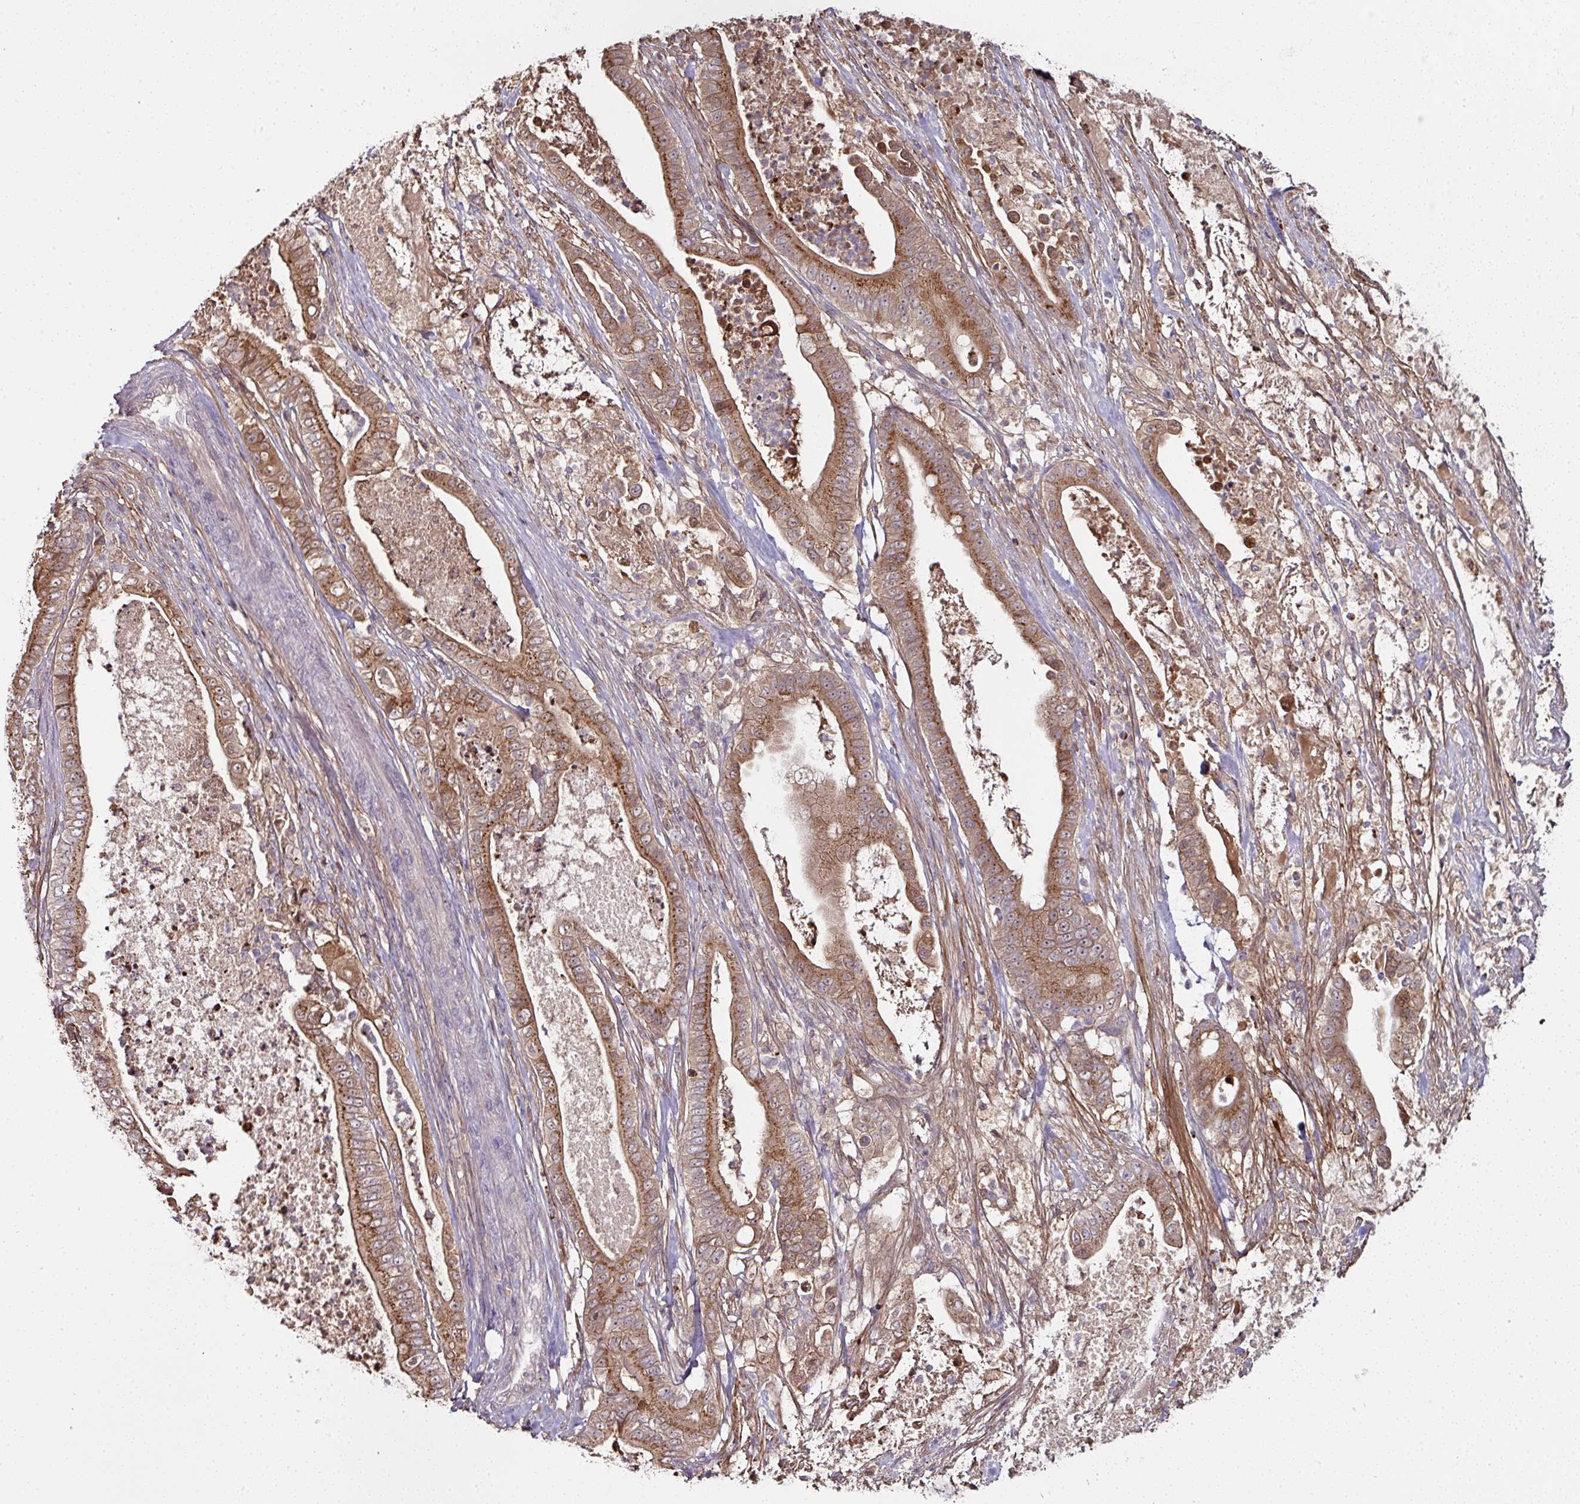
{"staining": {"intensity": "strong", "quantity": ">75%", "location": "cytoplasmic/membranous"}, "tissue": "pancreatic cancer", "cell_type": "Tumor cells", "image_type": "cancer", "snomed": [{"axis": "morphology", "description": "Adenocarcinoma, NOS"}, {"axis": "topography", "description": "Pancreas"}], "caption": "Immunohistochemical staining of human pancreatic cancer displays high levels of strong cytoplasmic/membranous staining in about >75% of tumor cells. (Brightfield microscopy of DAB IHC at high magnification).", "gene": "CTDSP2", "patient": {"sex": "male", "age": 71}}